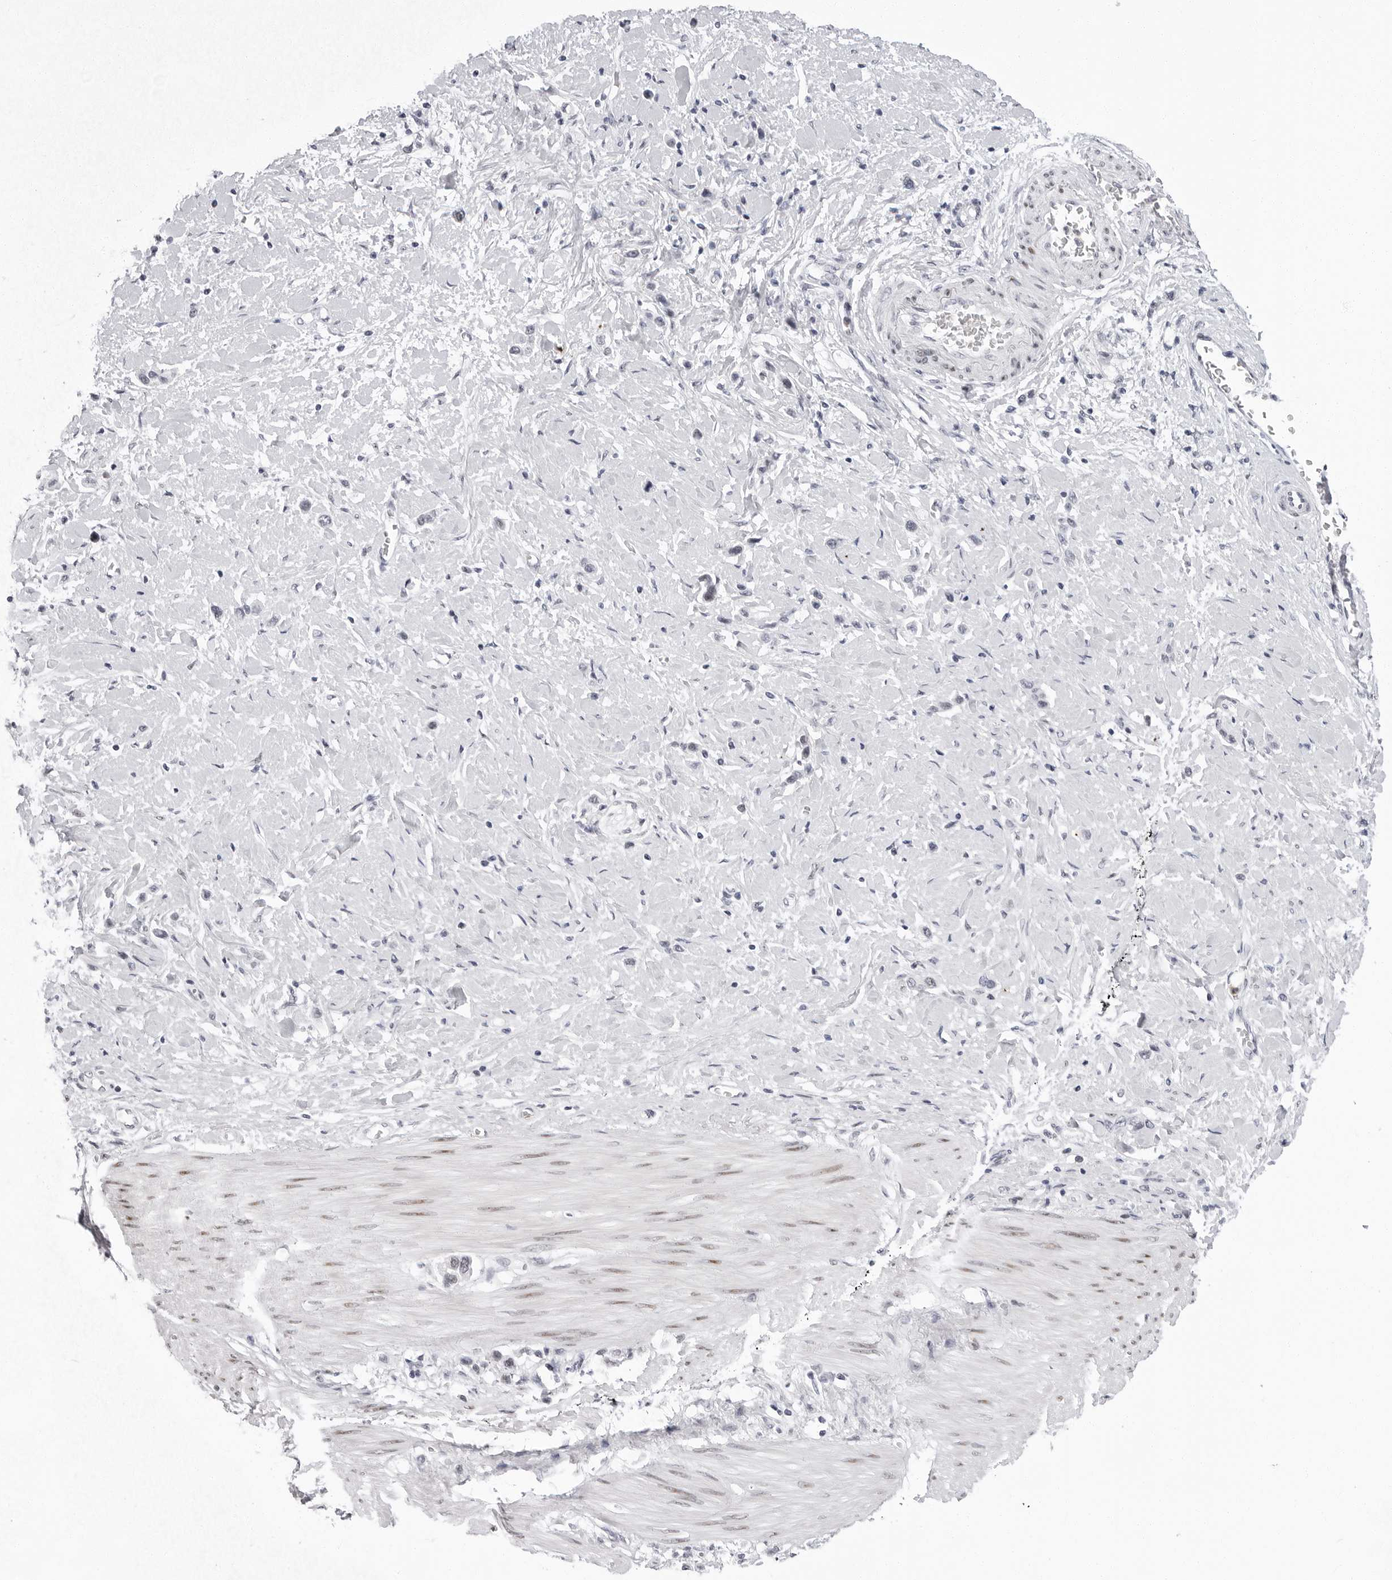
{"staining": {"intensity": "negative", "quantity": "none", "location": "none"}, "tissue": "stomach cancer", "cell_type": "Tumor cells", "image_type": "cancer", "snomed": [{"axis": "morphology", "description": "Adenocarcinoma, NOS"}, {"axis": "topography", "description": "Stomach"}], "caption": "A photomicrograph of human stomach cancer is negative for staining in tumor cells. The staining was performed using DAB to visualize the protein expression in brown, while the nuclei were stained in blue with hematoxylin (Magnification: 20x).", "gene": "VEZF1", "patient": {"sex": "female", "age": 65}}